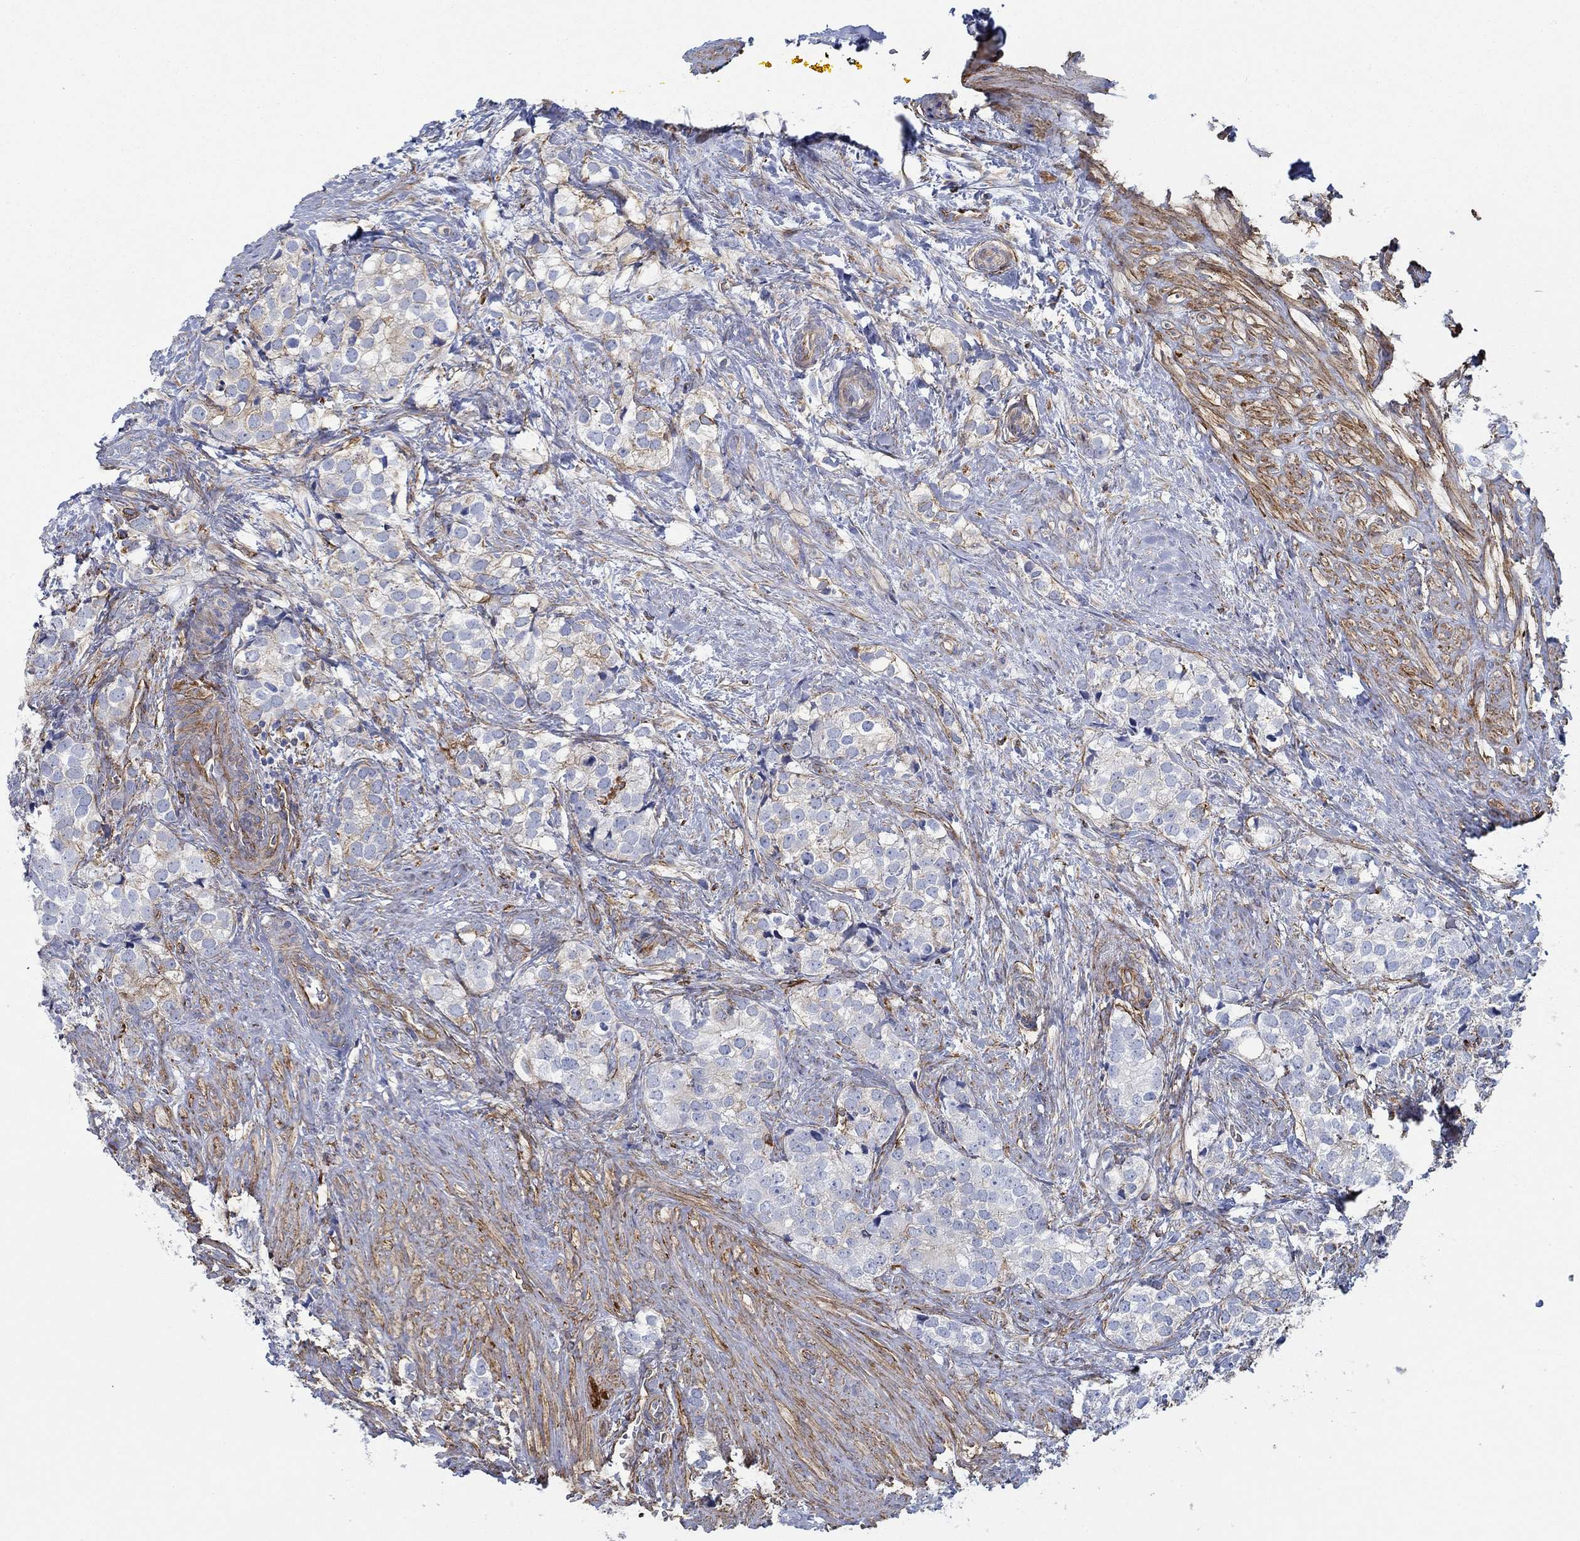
{"staining": {"intensity": "moderate", "quantity": "<25%", "location": "cytoplasmic/membranous"}, "tissue": "prostate cancer", "cell_type": "Tumor cells", "image_type": "cancer", "snomed": [{"axis": "morphology", "description": "Adenocarcinoma, NOS"}, {"axis": "topography", "description": "Prostate and seminal vesicle, NOS"}], "caption": "An immunohistochemistry (IHC) image of neoplastic tissue is shown. Protein staining in brown highlights moderate cytoplasmic/membranous positivity in prostate cancer (adenocarcinoma) within tumor cells.", "gene": "STC2", "patient": {"sex": "male", "age": 63}}